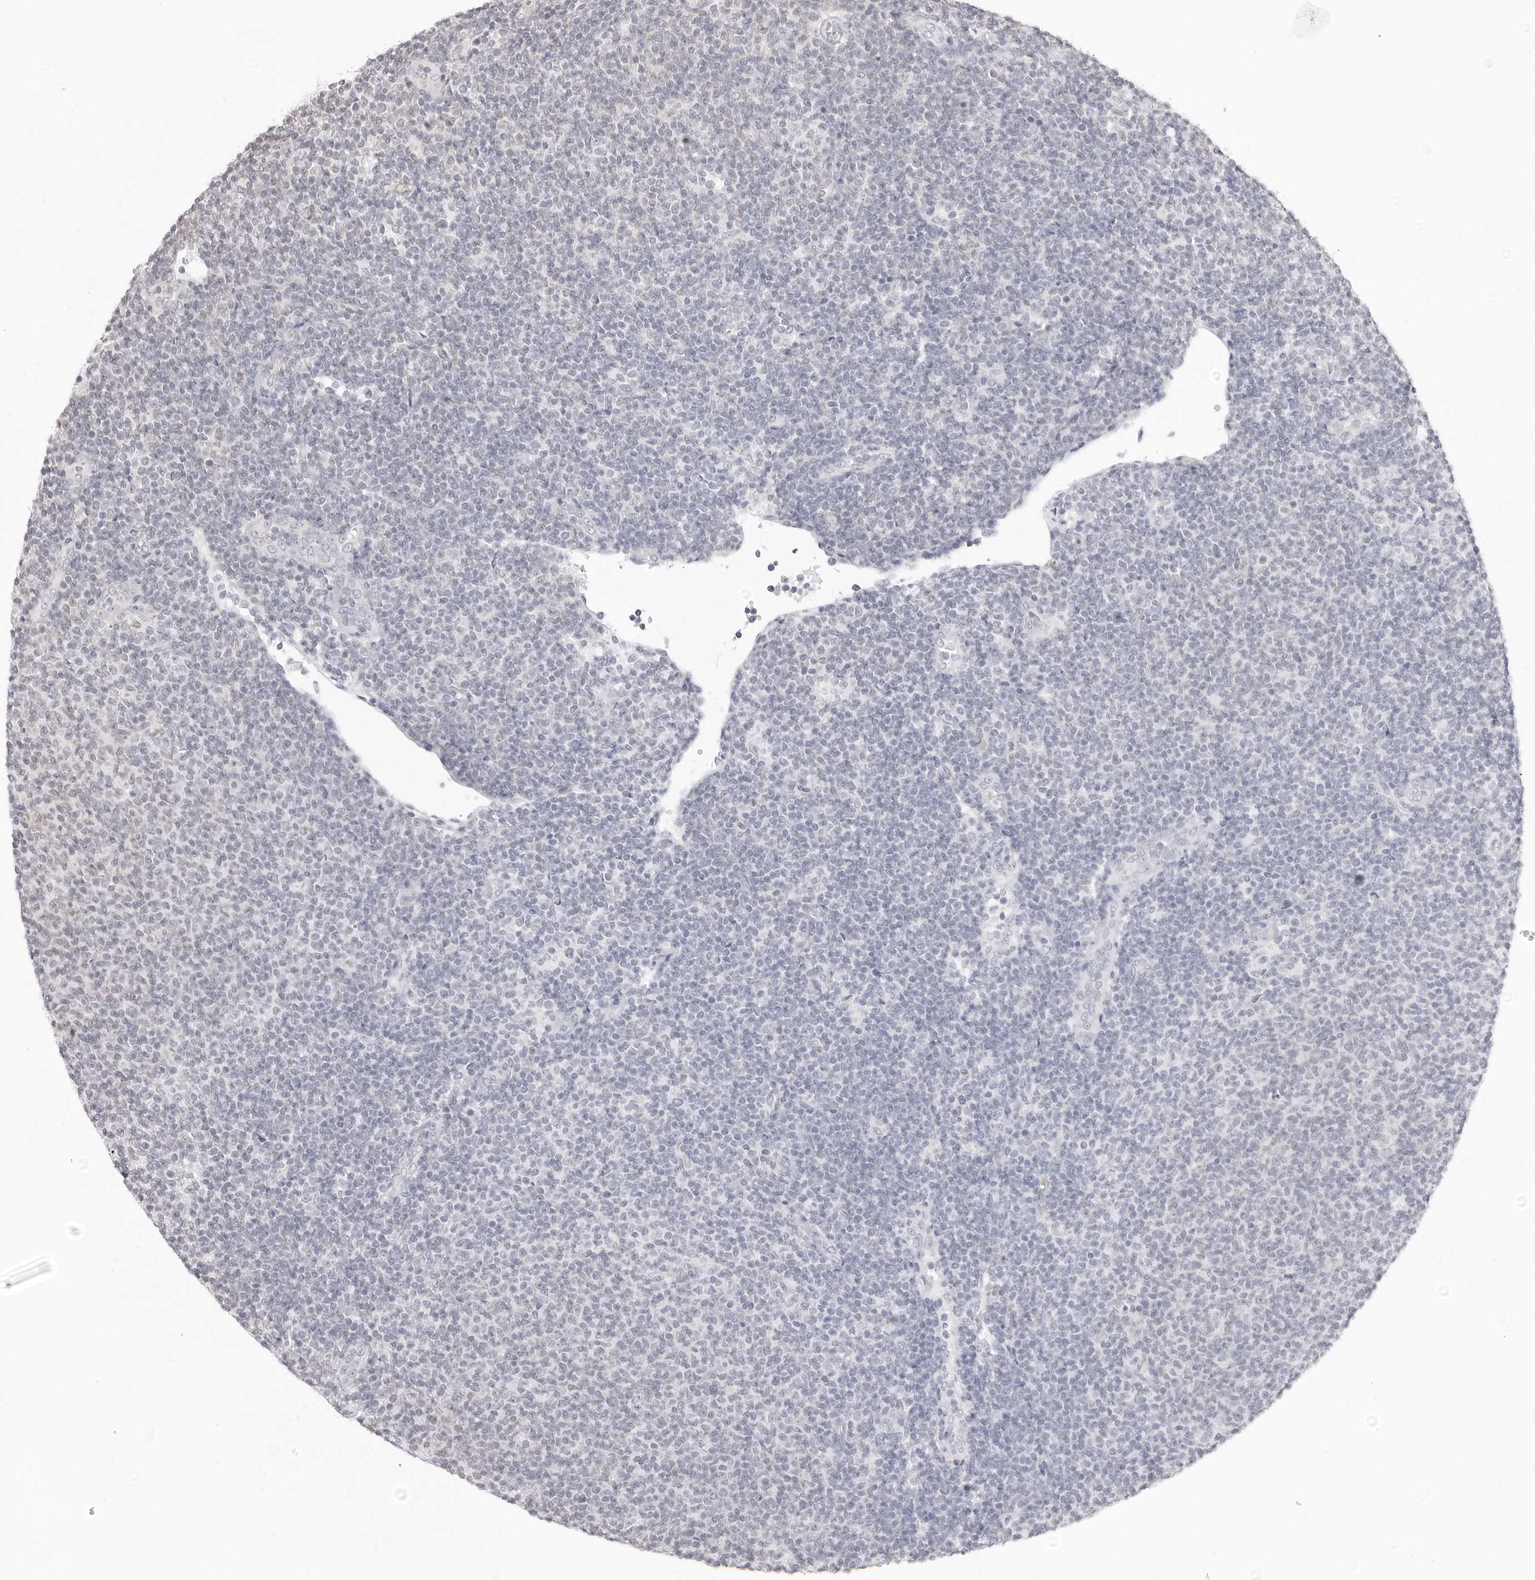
{"staining": {"intensity": "negative", "quantity": "none", "location": "none"}, "tissue": "lymphoma", "cell_type": "Tumor cells", "image_type": "cancer", "snomed": [{"axis": "morphology", "description": "Malignant lymphoma, non-Hodgkin's type, Low grade"}, {"axis": "topography", "description": "Lymph node"}], "caption": "High power microscopy histopathology image of an IHC image of malignant lymphoma, non-Hodgkin's type (low-grade), revealing no significant staining in tumor cells.", "gene": "FDPS", "patient": {"sex": "male", "age": 66}}